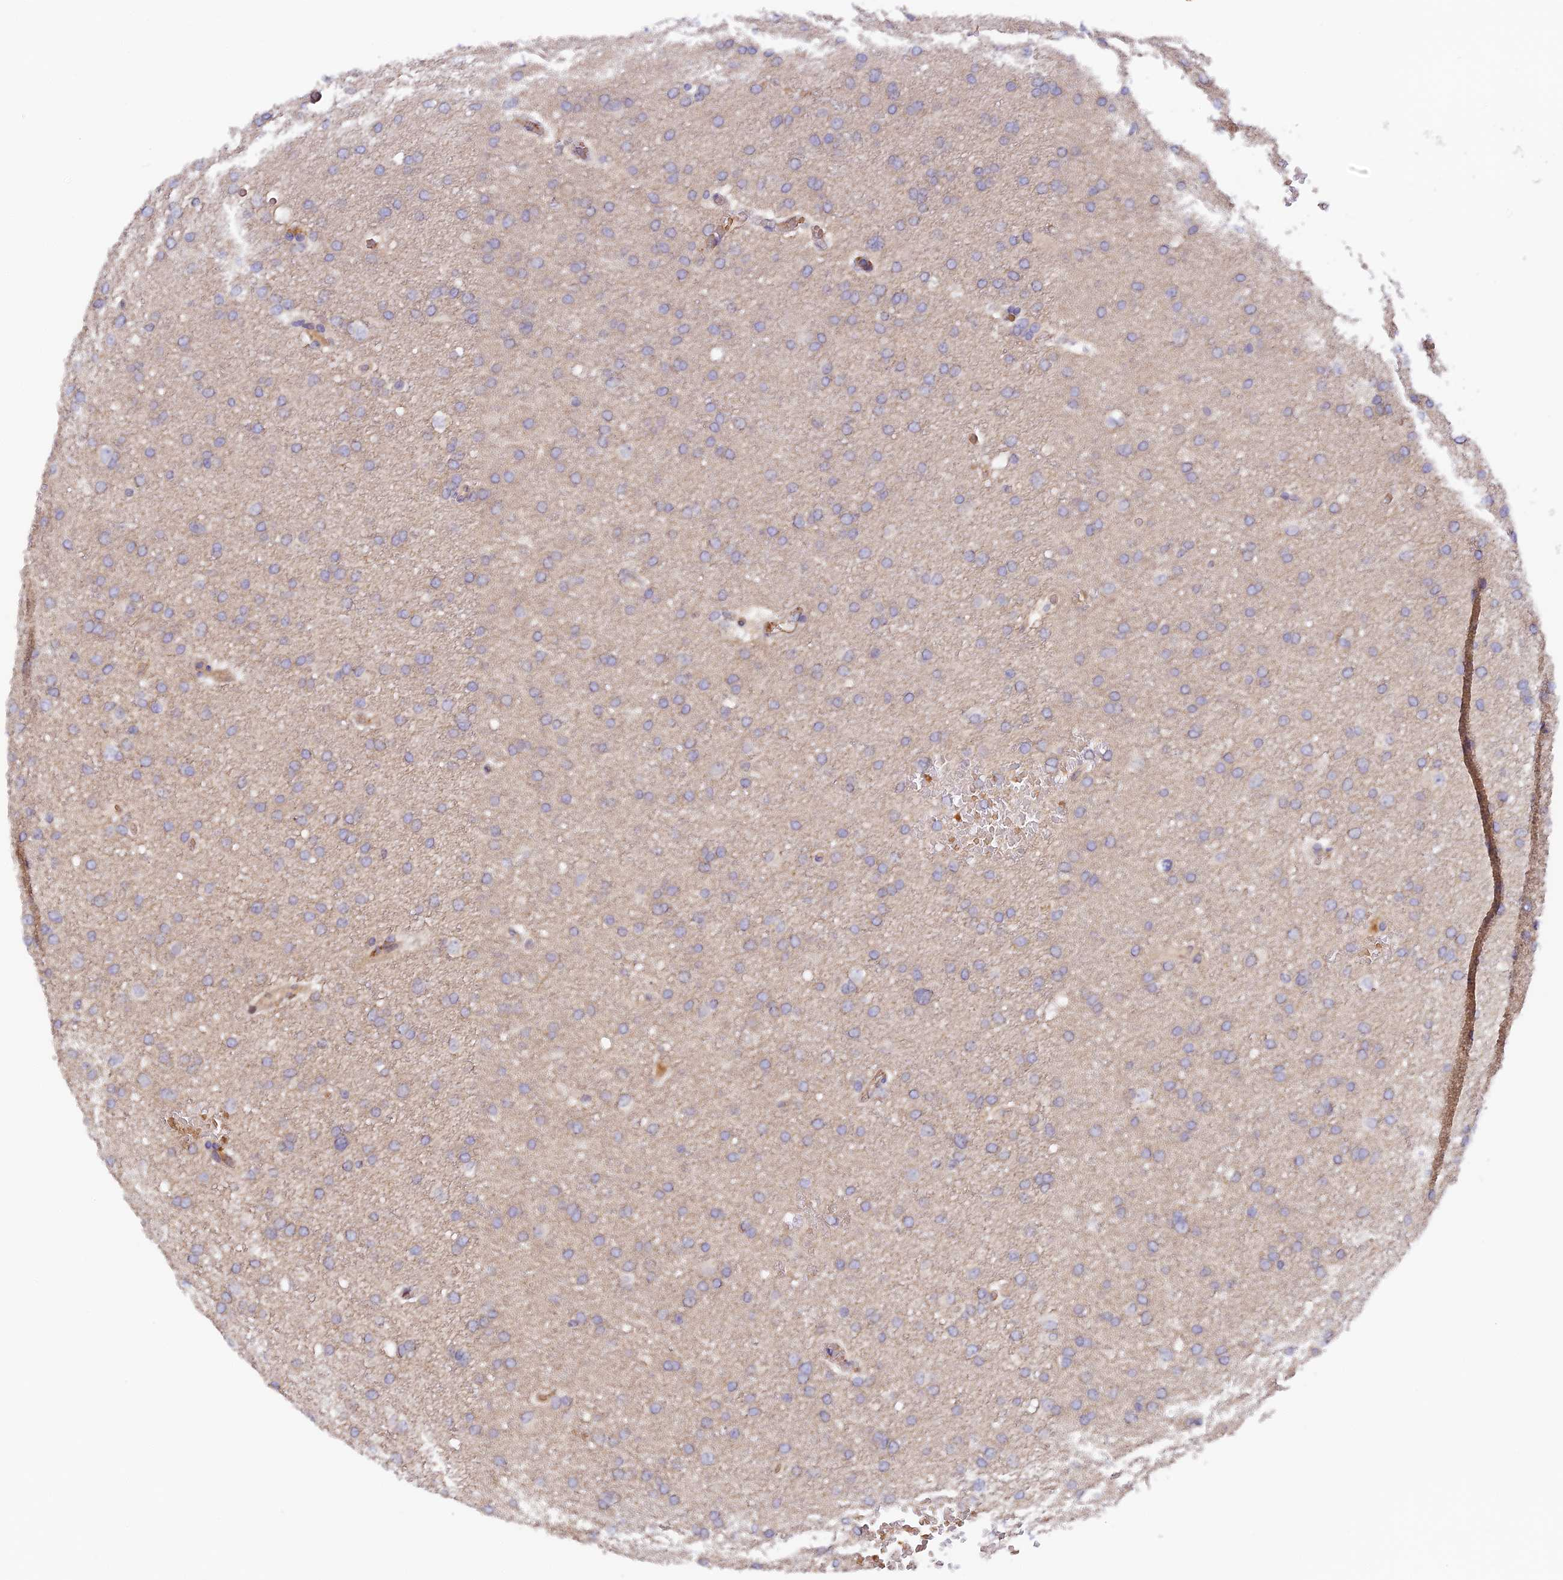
{"staining": {"intensity": "negative", "quantity": "none", "location": "none"}, "tissue": "glioma", "cell_type": "Tumor cells", "image_type": "cancer", "snomed": [{"axis": "morphology", "description": "Glioma, malignant, High grade"}, {"axis": "topography", "description": "Cerebral cortex"}], "caption": "Protein analysis of glioma reveals no significant expression in tumor cells.", "gene": "MISP3", "patient": {"sex": "female", "age": 36}}